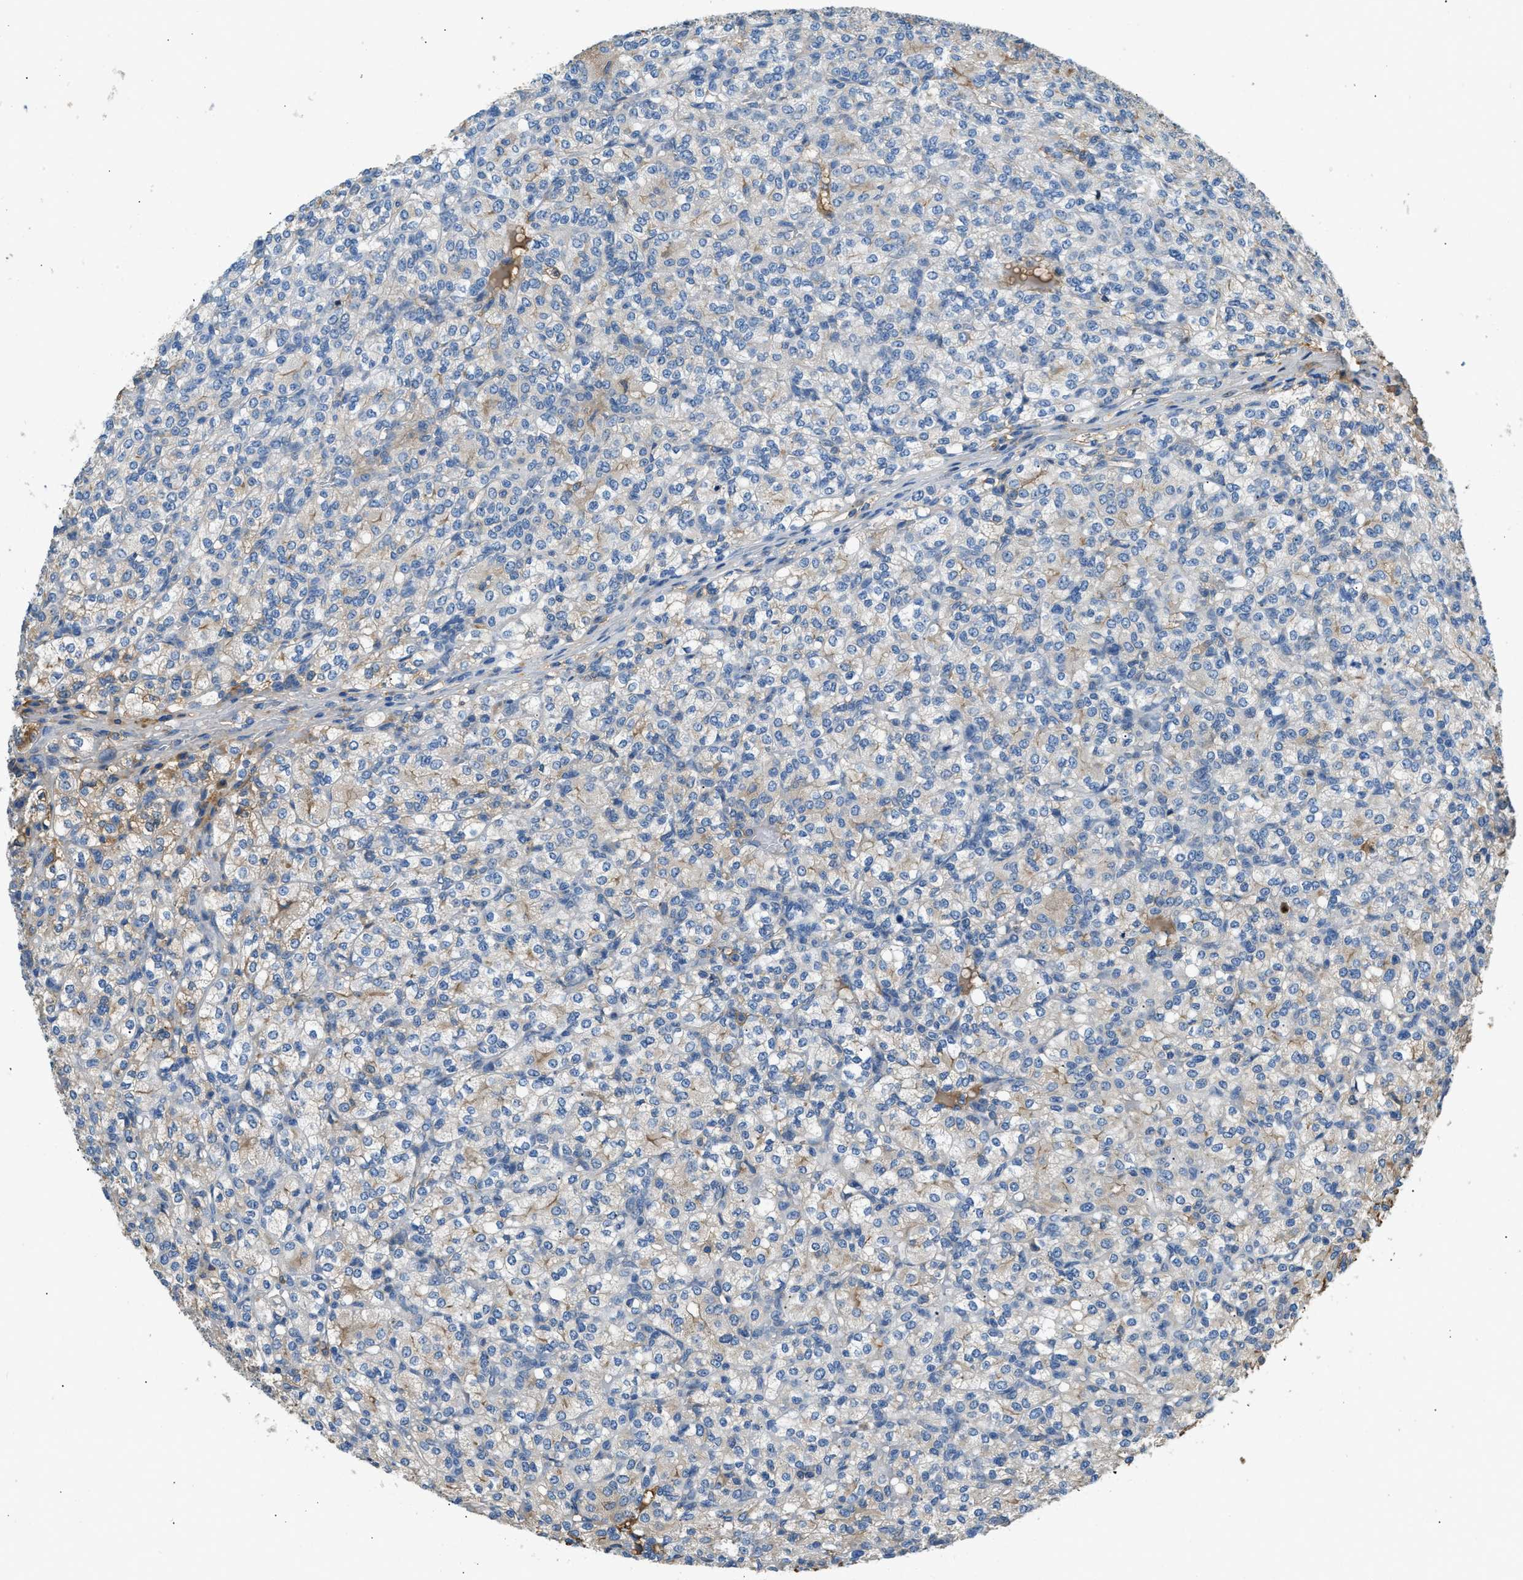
{"staining": {"intensity": "negative", "quantity": "none", "location": "none"}, "tissue": "renal cancer", "cell_type": "Tumor cells", "image_type": "cancer", "snomed": [{"axis": "morphology", "description": "Adenocarcinoma, NOS"}, {"axis": "topography", "description": "Kidney"}], "caption": "Immunohistochemistry (IHC) photomicrograph of human adenocarcinoma (renal) stained for a protein (brown), which shows no positivity in tumor cells. The staining is performed using DAB brown chromogen with nuclei counter-stained in using hematoxylin.", "gene": "STC1", "patient": {"sex": "male", "age": 77}}